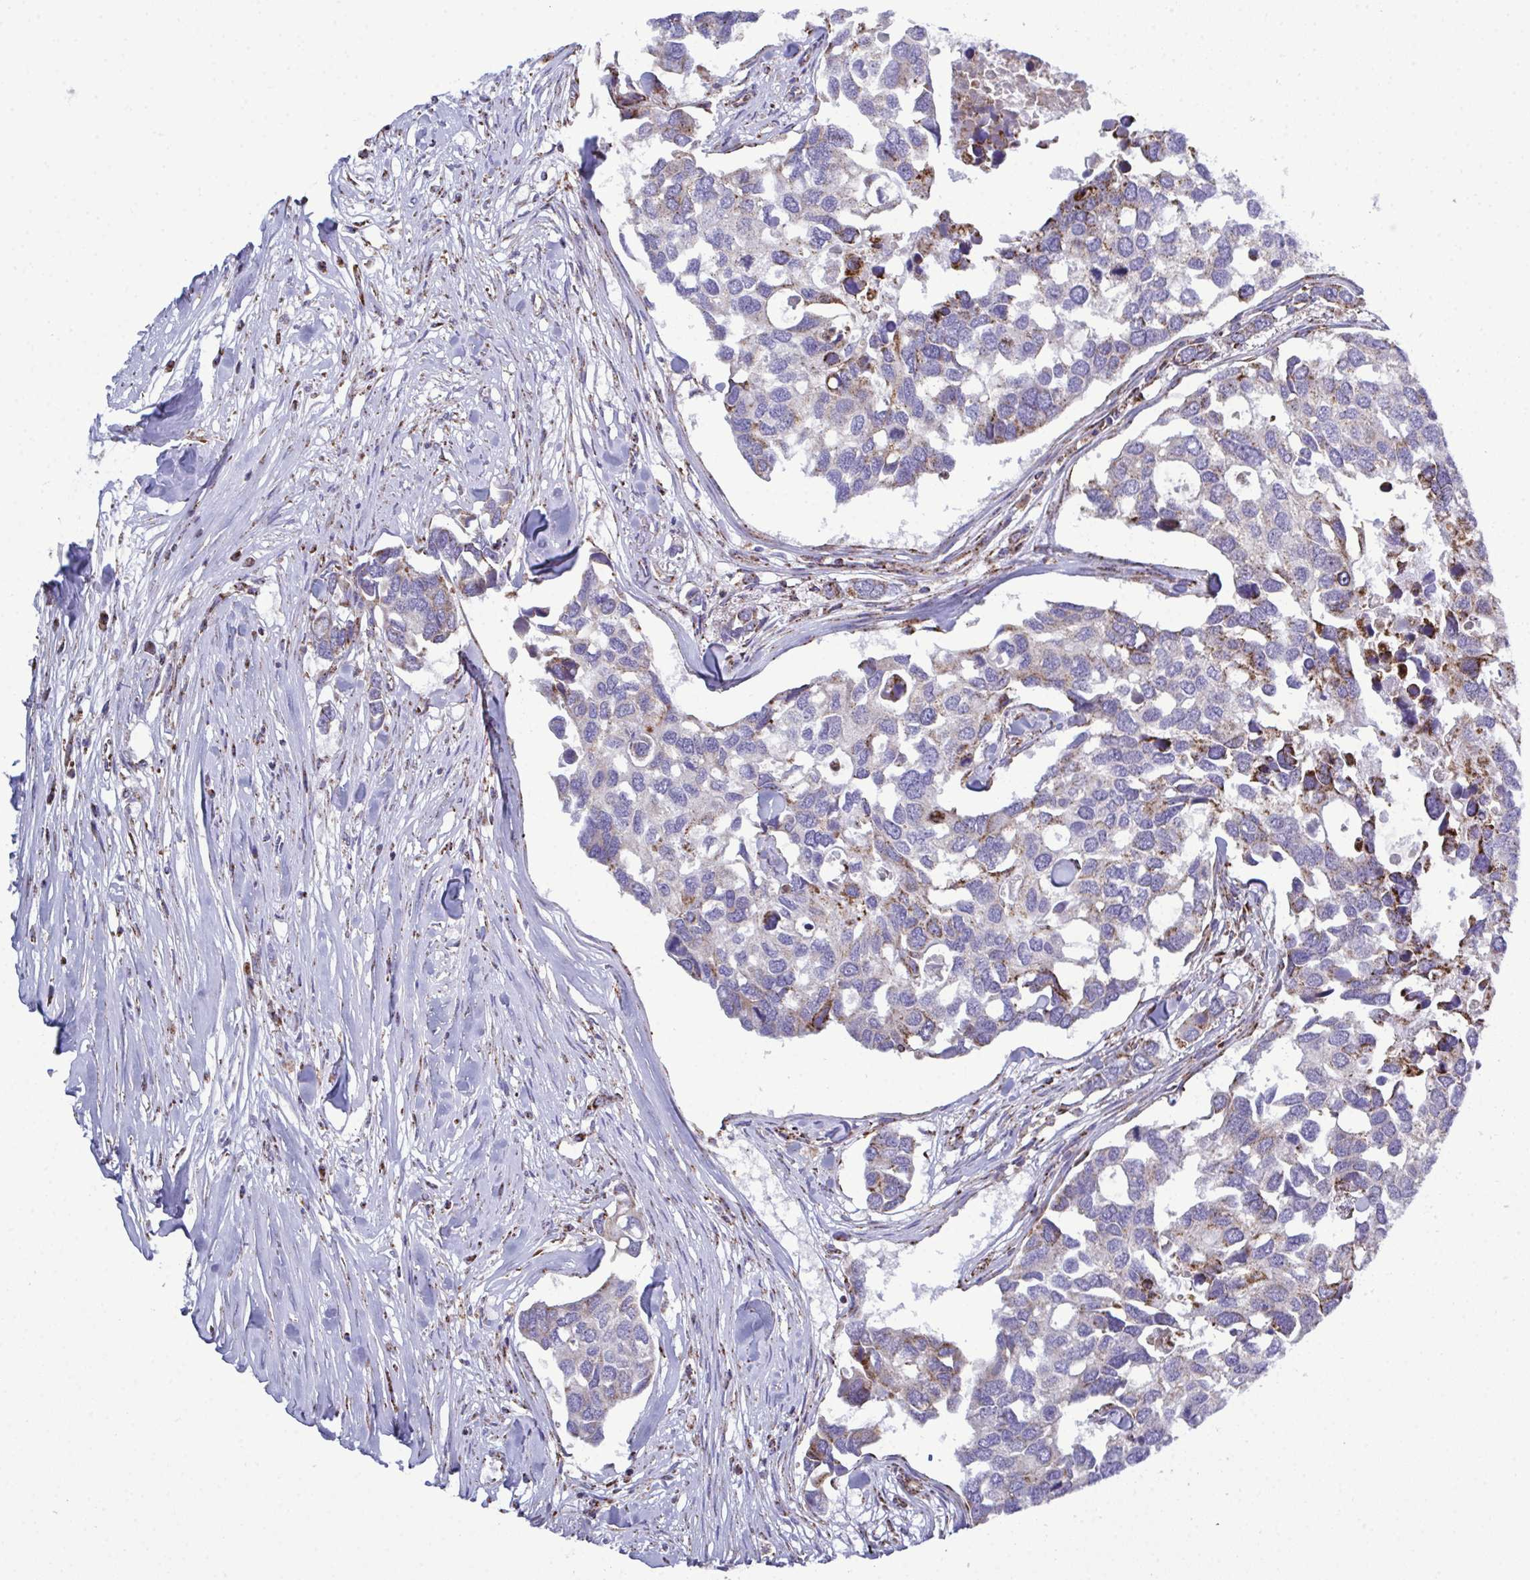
{"staining": {"intensity": "moderate", "quantity": "25%-75%", "location": "cytoplasmic/membranous"}, "tissue": "breast cancer", "cell_type": "Tumor cells", "image_type": "cancer", "snomed": [{"axis": "morphology", "description": "Duct carcinoma"}, {"axis": "topography", "description": "Breast"}], "caption": "Breast infiltrating ductal carcinoma was stained to show a protein in brown. There is medium levels of moderate cytoplasmic/membranous positivity in approximately 25%-75% of tumor cells.", "gene": "CSDE1", "patient": {"sex": "female", "age": 83}}